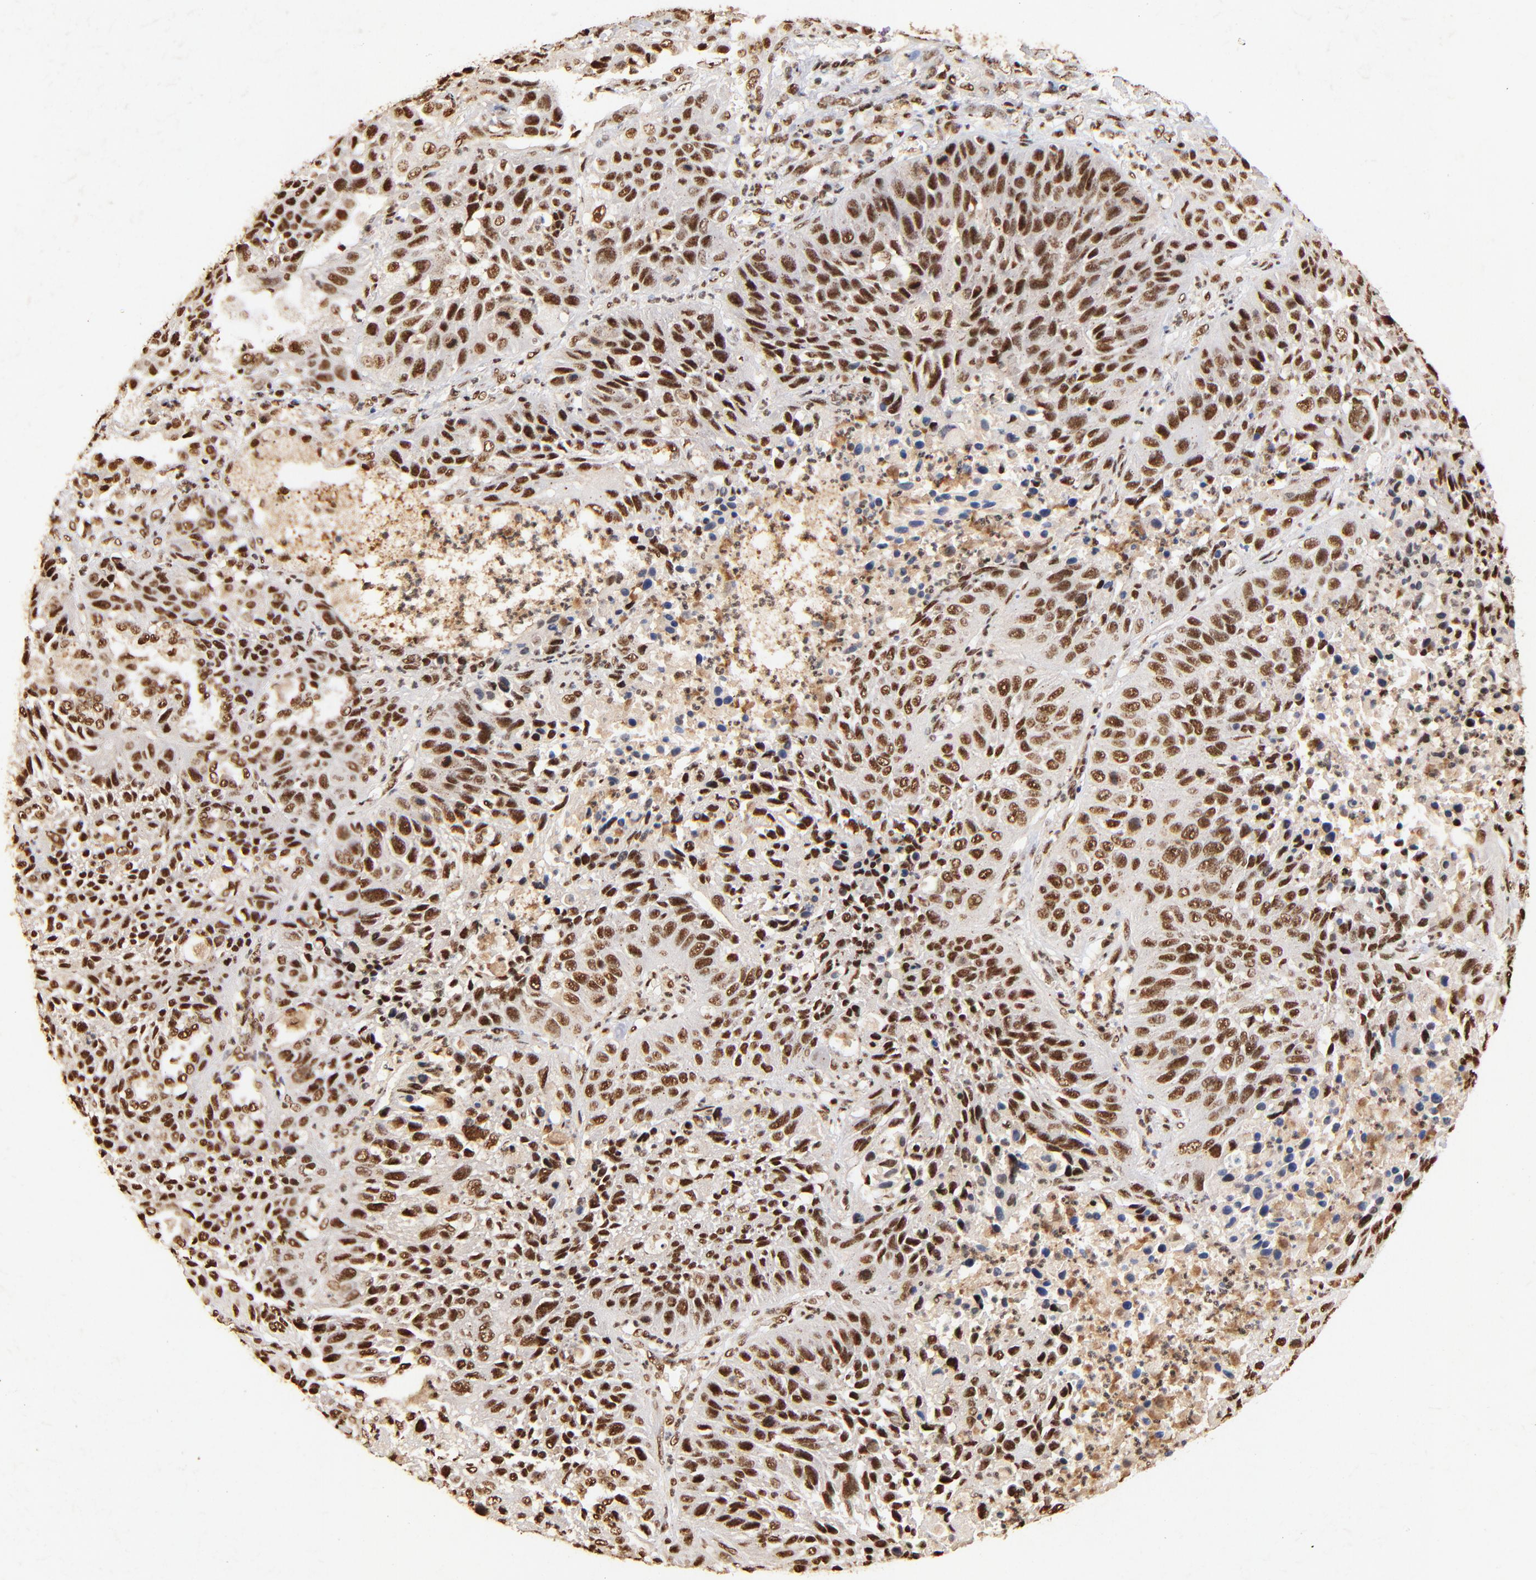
{"staining": {"intensity": "strong", "quantity": ">75%", "location": "cytoplasmic/membranous,nuclear"}, "tissue": "lung cancer", "cell_type": "Tumor cells", "image_type": "cancer", "snomed": [{"axis": "morphology", "description": "Squamous cell carcinoma, NOS"}, {"axis": "topography", "description": "Lung"}], "caption": "Protein staining shows strong cytoplasmic/membranous and nuclear positivity in approximately >75% of tumor cells in squamous cell carcinoma (lung).", "gene": "MED12", "patient": {"sex": "female", "age": 76}}